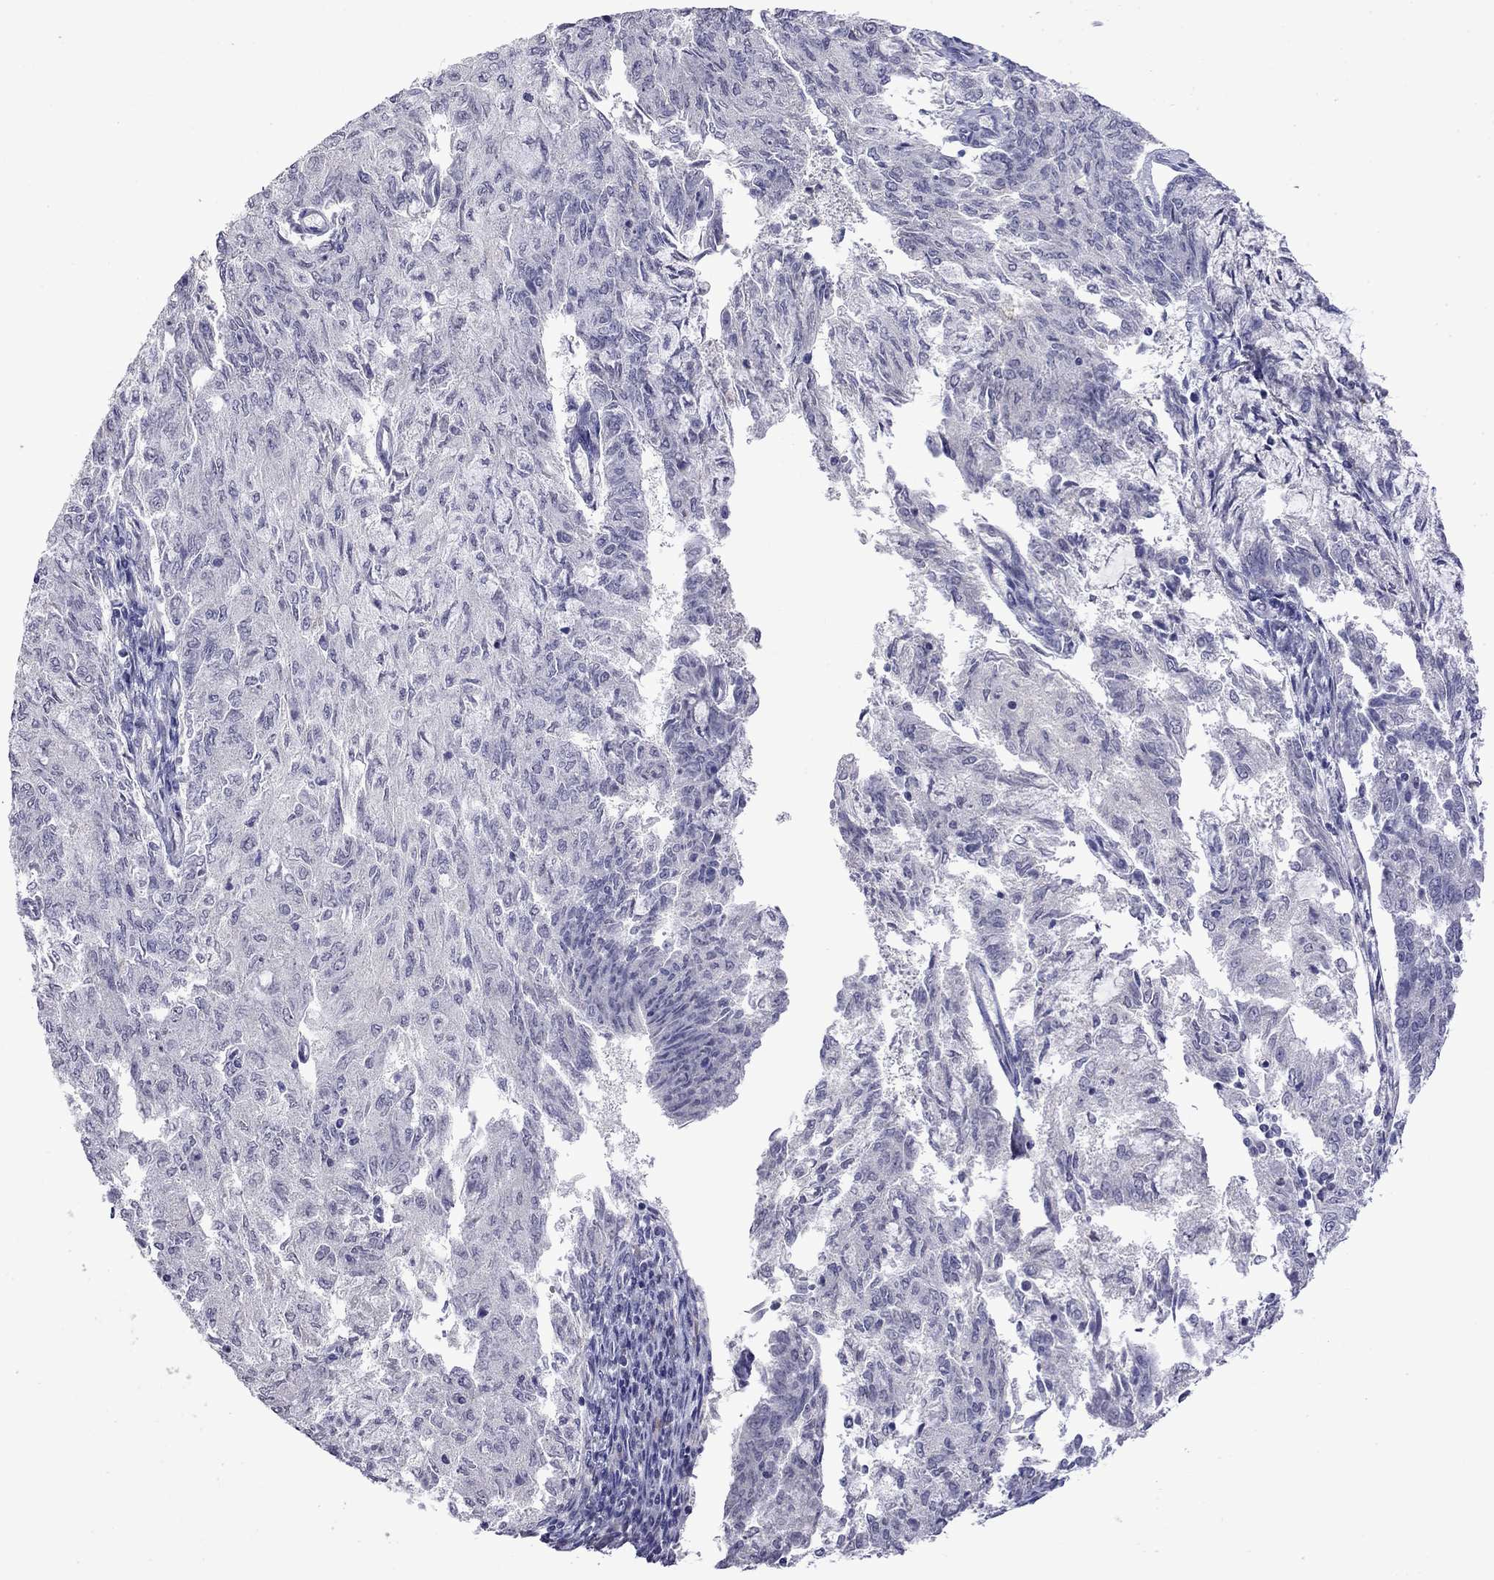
{"staining": {"intensity": "negative", "quantity": "none", "location": "none"}, "tissue": "endometrial cancer", "cell_type": "Tumor cells", "image_type": "cancer", "snomed": [{"axis": "morphology", "description": "Adenocarcinoma, NOS"}, {"axis": "topography", "description": "Endometrium"}], "caption": "There is no significant positivity in tumor cells of endometrial cancer (adenocarcinoma).", "gene": "STAR", "patient": {"sex": "female", "age": 82}}